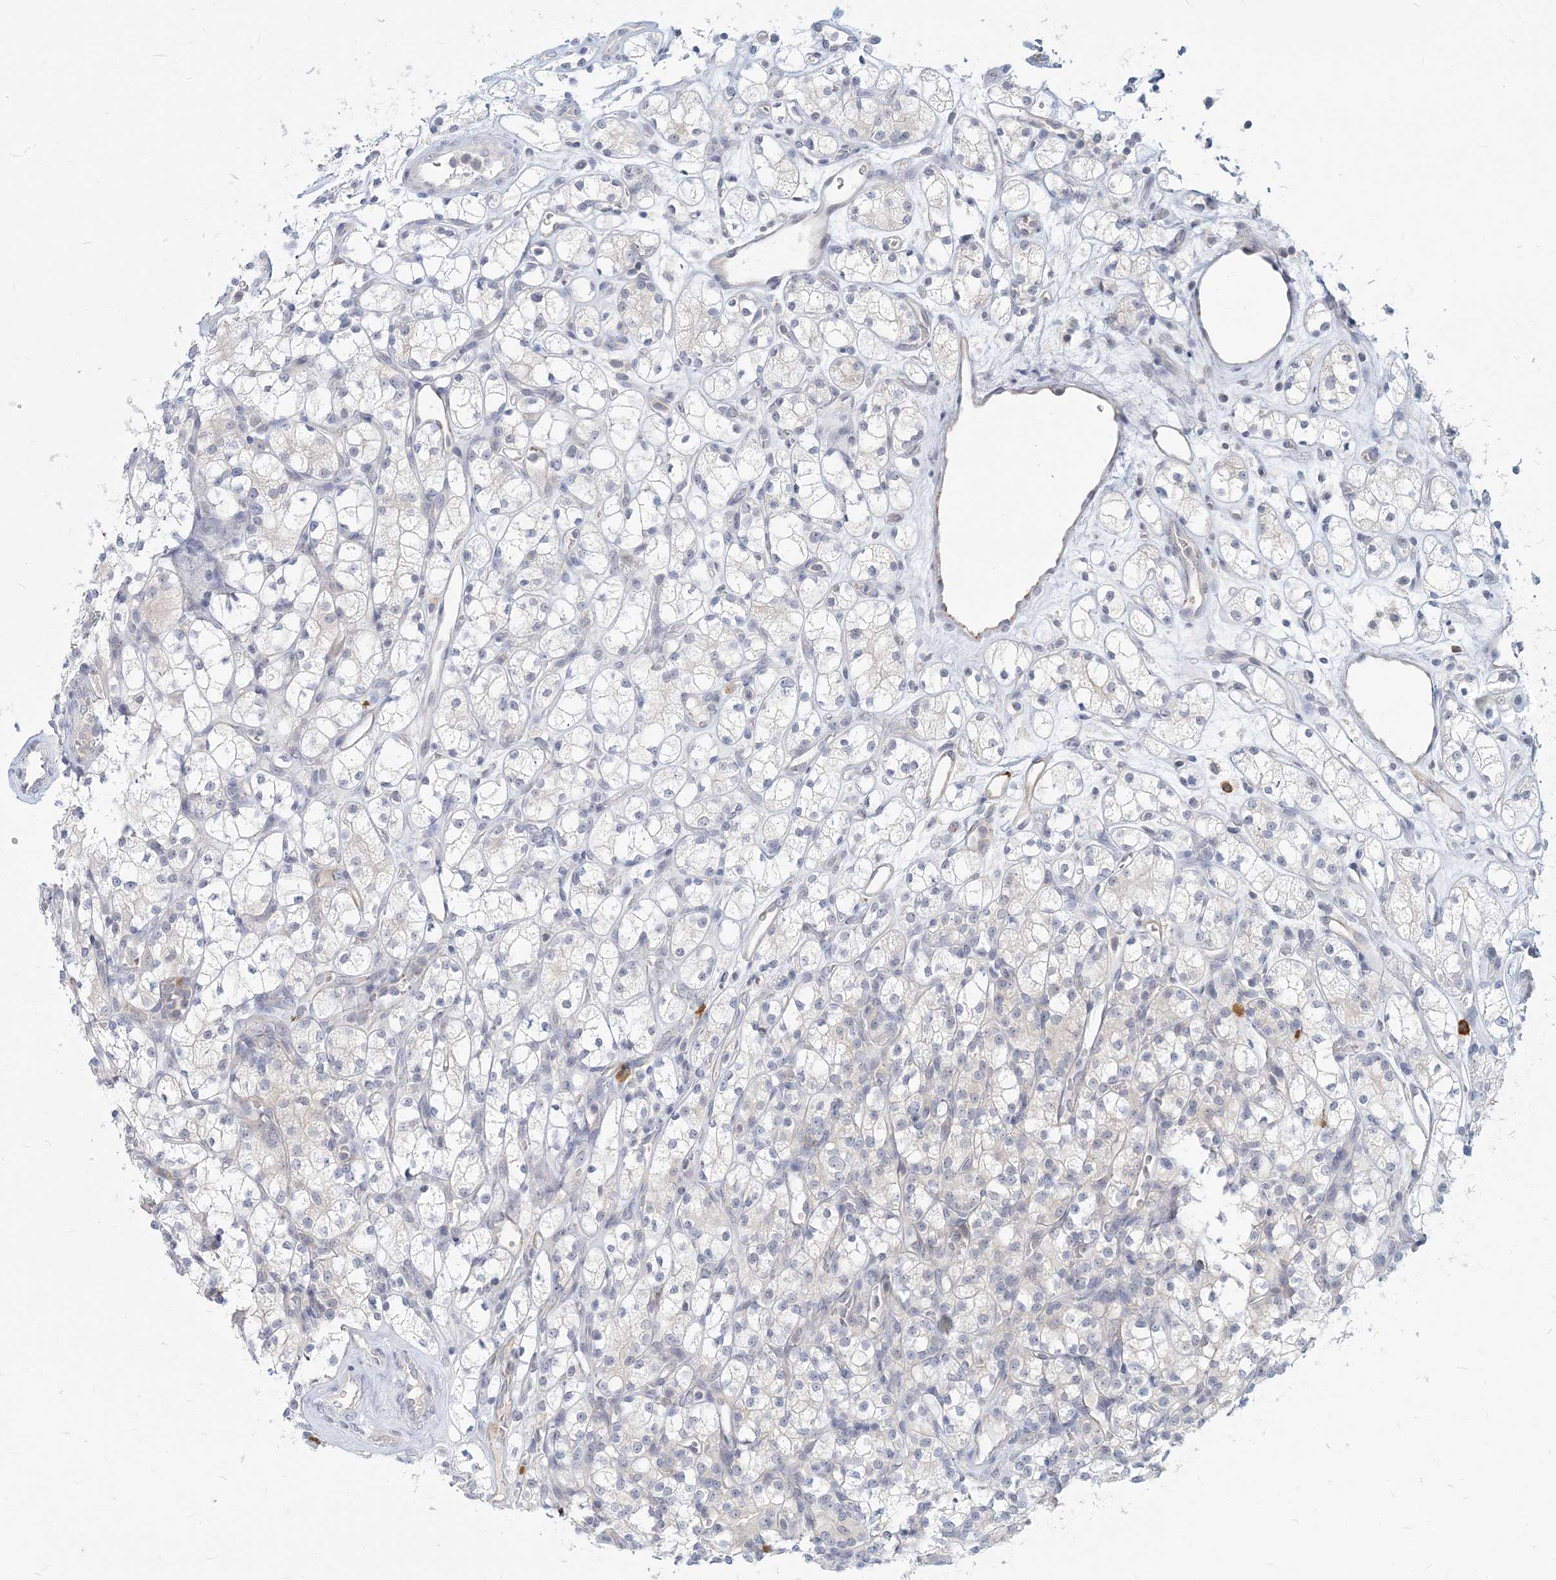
{"staining": {"intensity": "negative", "quantity": "none", "location": "none"}, "tissue": "renal cancer", "cell_type": "Tumor cells", "image_type": "cancer", "snomed": [{"axis": "morphology", "description": "Adenocarcinoma, NOS"}, {"axis": "topography", "description": "Kidney"}], "caption": "DAB (3,3'-diaminobenzidine) immunohistochemical staining of human renal cancer (adenocarcinoma) exhibits no significant staining in tumor cells.", "gene": "GMPPA", "patient": {"sex": "male", "age": 77}}